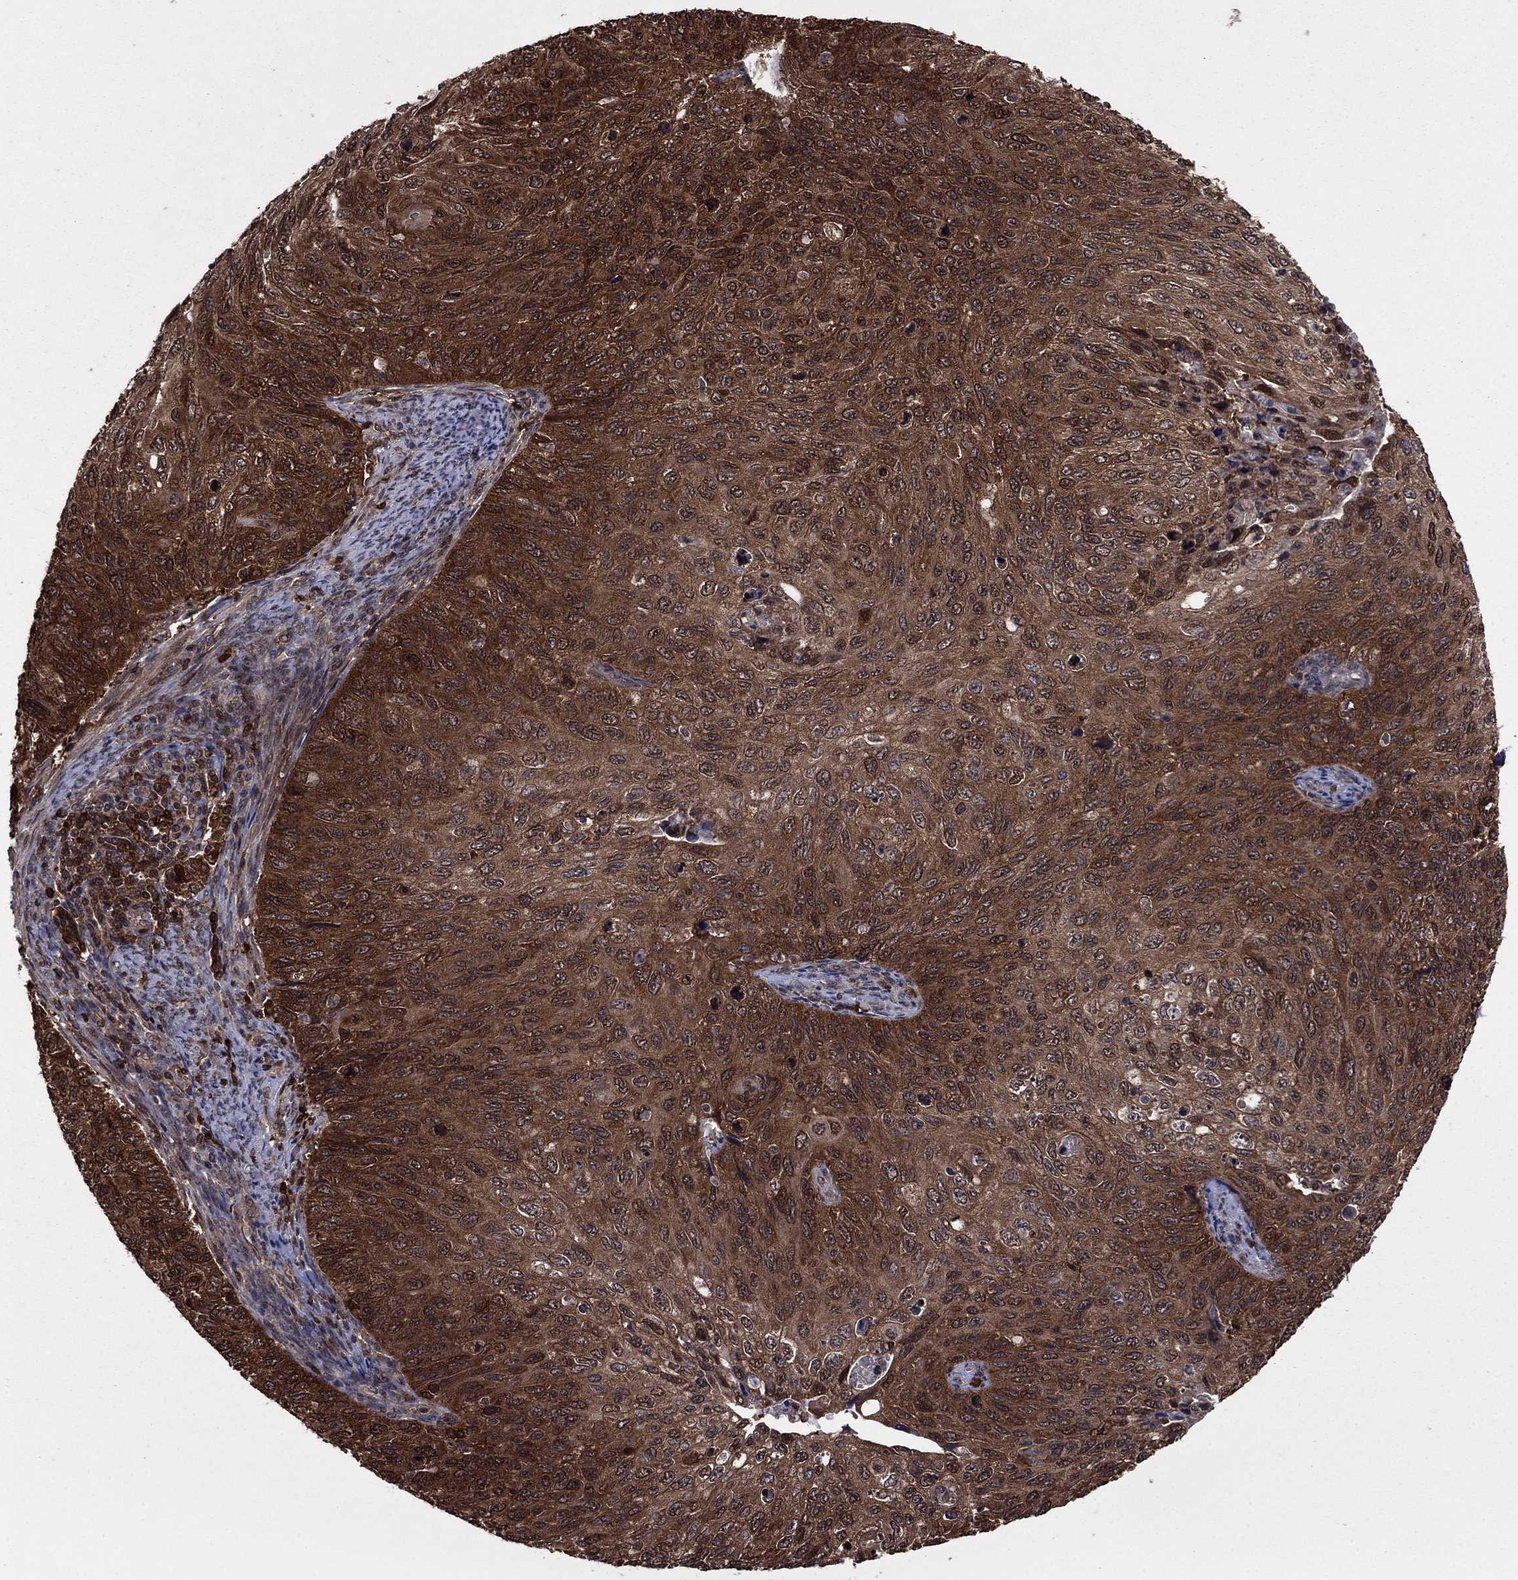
{"staining": {"intensity": "strong", "quantity": ">75%", "location": "cytoplasmic/membranous"}, "tissue": "cervical cancer", "cell_type": "Tumor cells", "image_type": "cancer", "snomed": [{"axis": "morphology", "description": "Squamous cell carcinoma, NOS"}, {"axis": "topography", "description": "Cervix"}], "caption": "Cervical squamous cell carcinoma stained for a protein (brown) exhibits strong cytoplasmic/membranous positive expression in about >75% of tumor cells.", "gene": "CACYBP", "patient": {"sex": "female", "age": 70}}